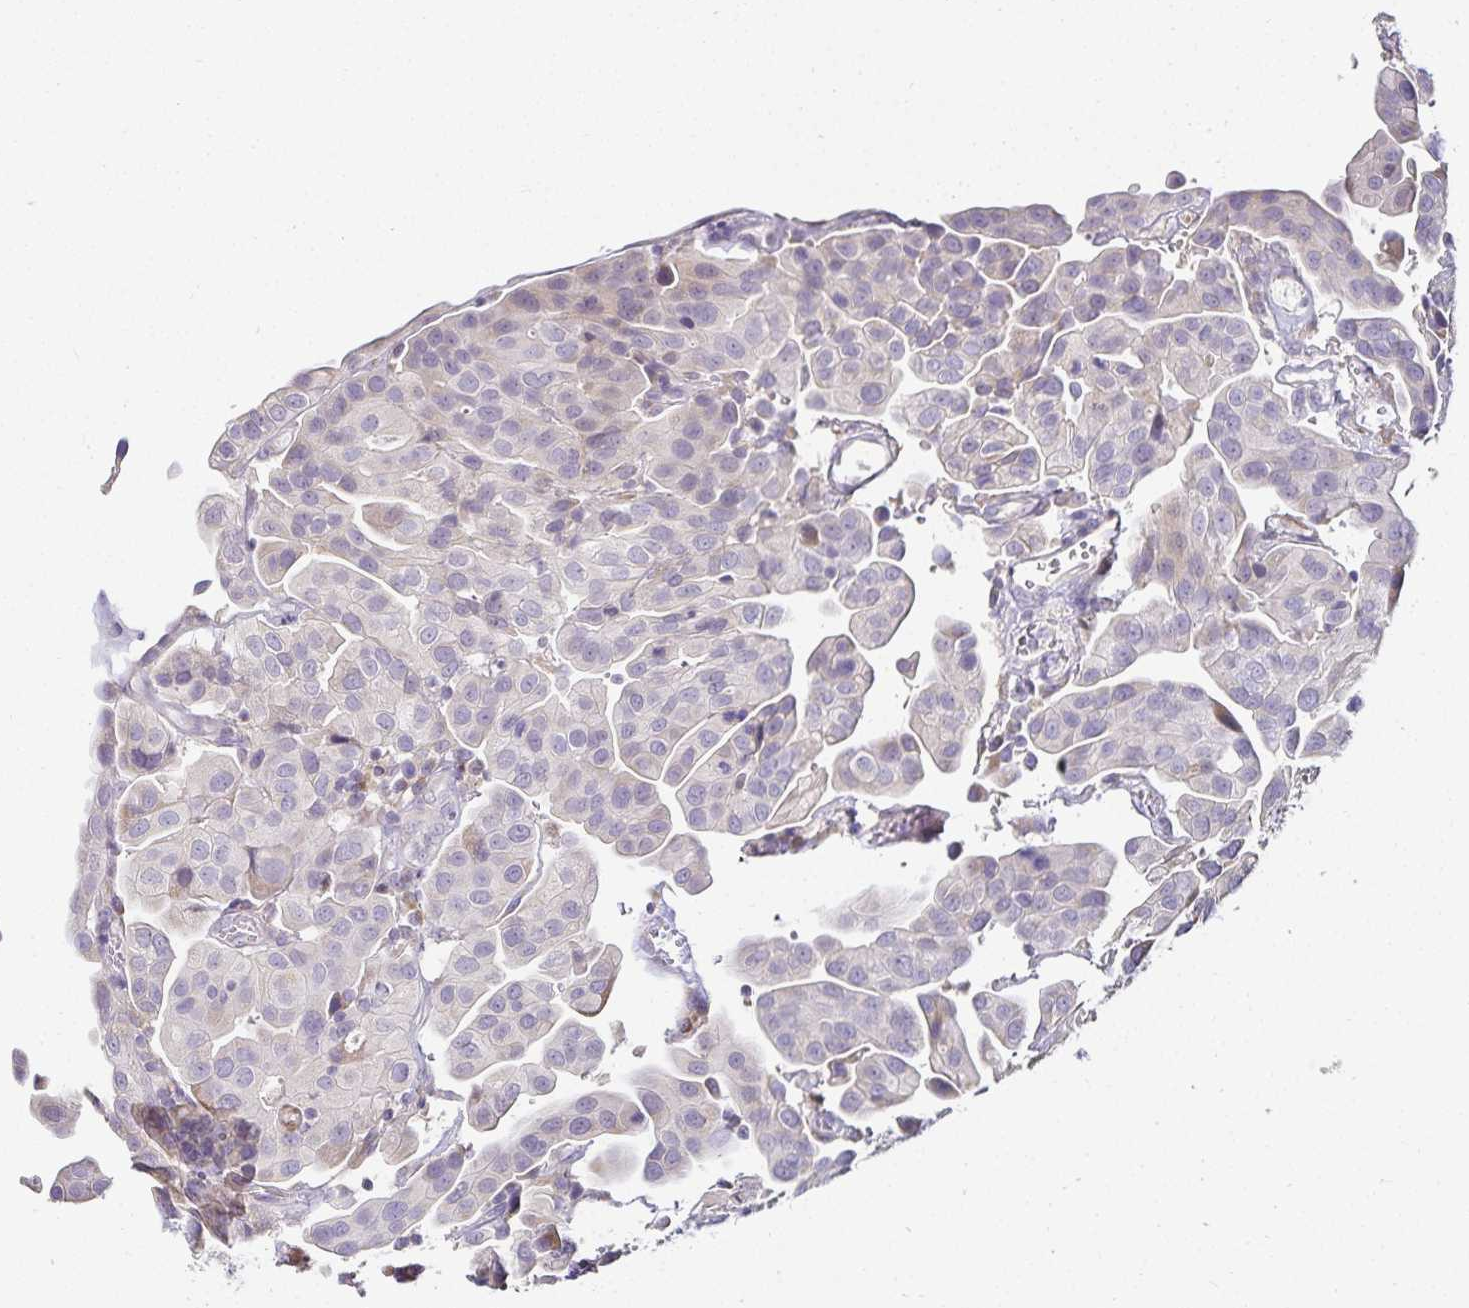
{"staining": {"intensity": "negative", "quantity": "none", "location": "none"}, "tissue": "renal cancer", "cell_type": "Tumor cells", "image_type": "cancer", "snomed": [{"axis": "morphology", "description": "Adenocarcinoma, NOS"}, {"axis": "topography", "description": "Urinary bladder"}], "caption": "Adenocarcinoma (renal) was stained to show a protein in brown. There is no significant staining in tumor cells.", "gene": "GP2", "patient": {"sex": "male", "age": 61}}